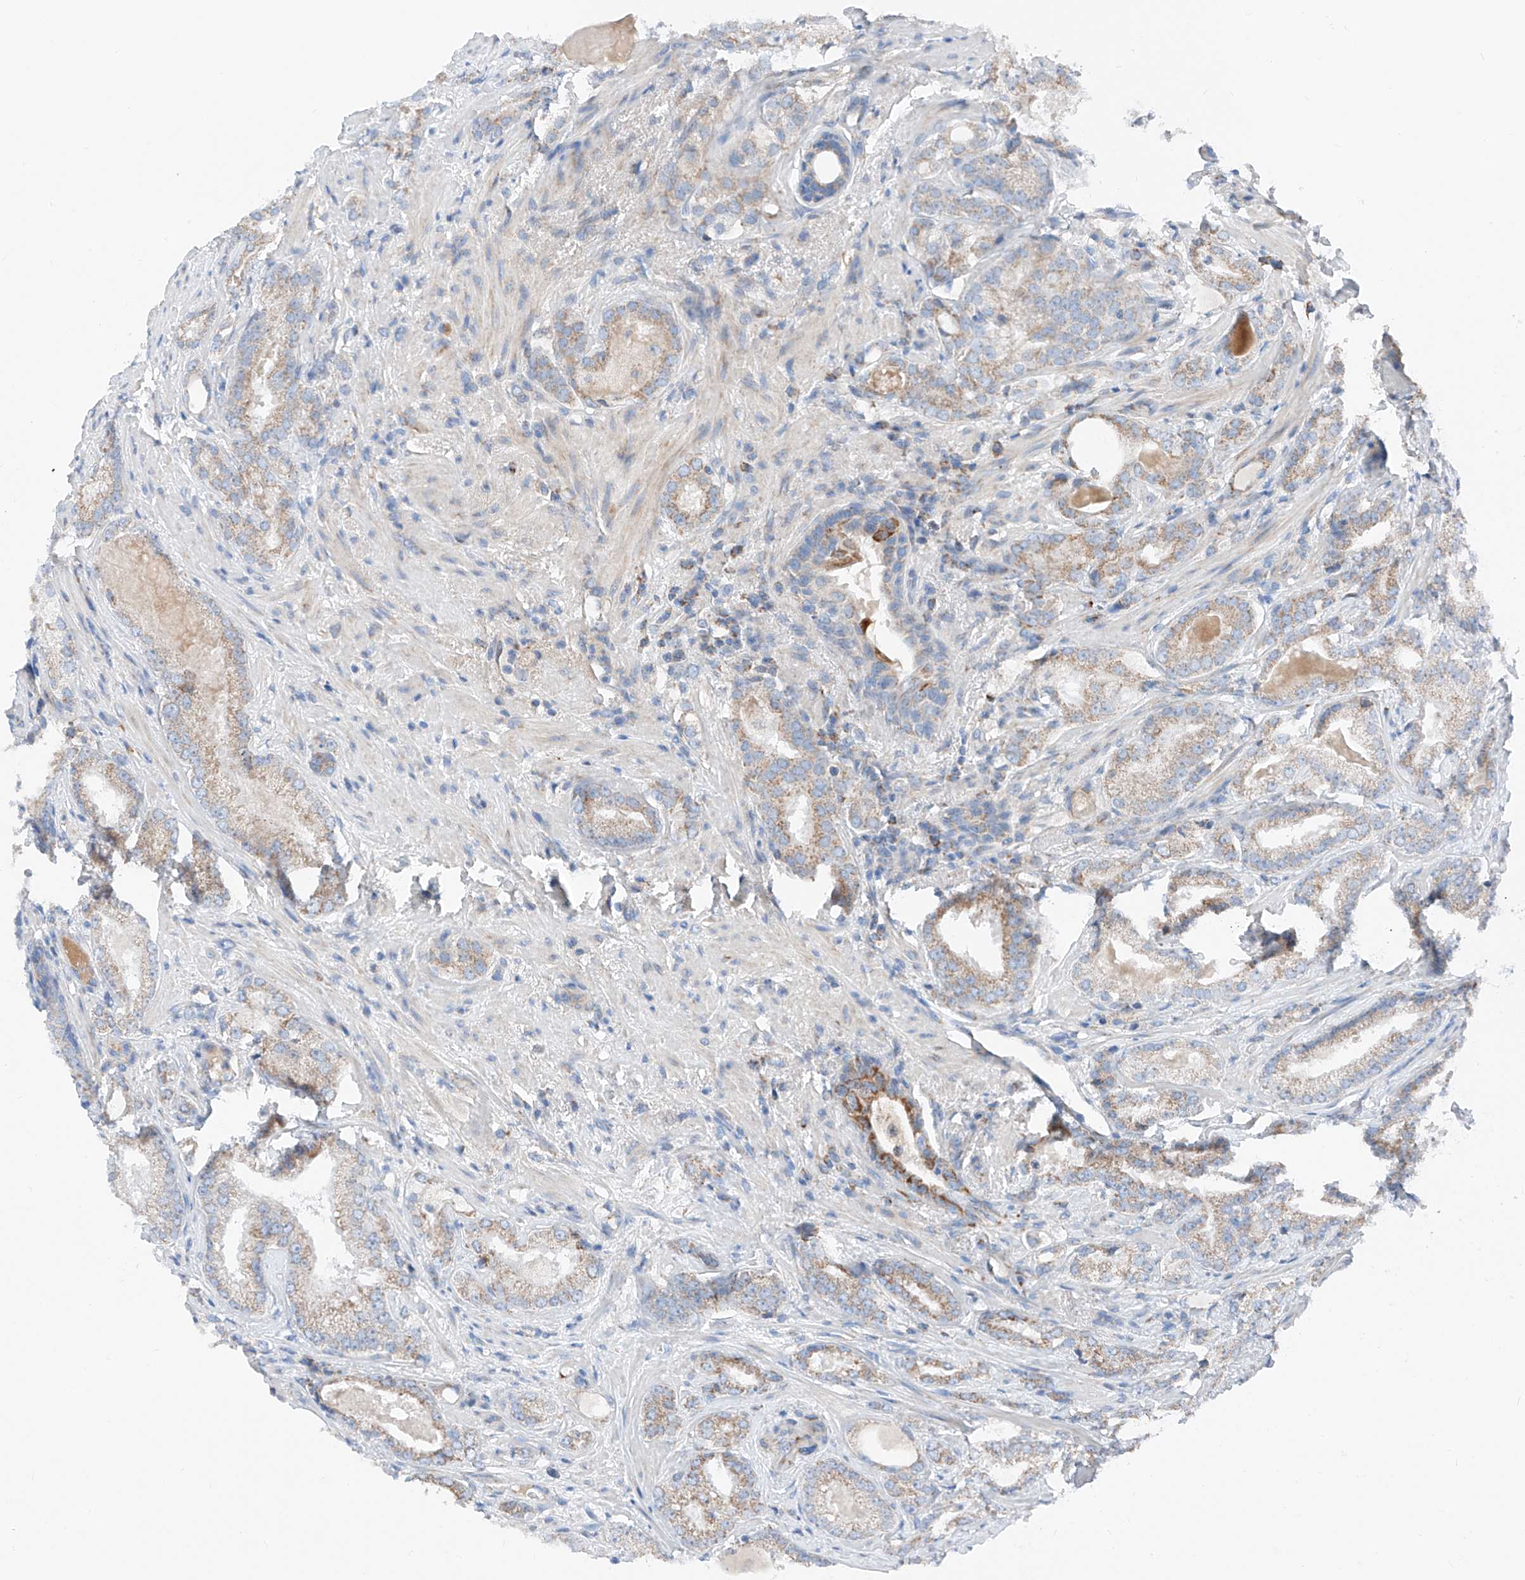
{"staining": {"intensity": "moderate", "quantity": "25%-75%", "location": "cytoplasmic/membranous"}, "tissue": "prostate cancer", "cell_type": "Tumor cells", "image_type": "cancer", "snomed": [{"axis": "morphology", "description": "Normal morphology"}, {"axis": "morphology", "description": "Adenocarcinoma, Low grade"}, {"axis": "topography", "description": "Prostate"}], "caption": "Low-grade adenocarcinoma (prostate) tissue demonstrates moderate cytoplasmic/membranous expression in approximately 25%-75% of tumor cells, visualized by immunohistochemistry. Using DAB (3,3'-diaminobenzidine) (brown) and hematoxylin (blue) stains, captured at high magnification using brightfield microscopy.", "gene": "MRAP", "patient": {"sex": "male", "age": 72}}